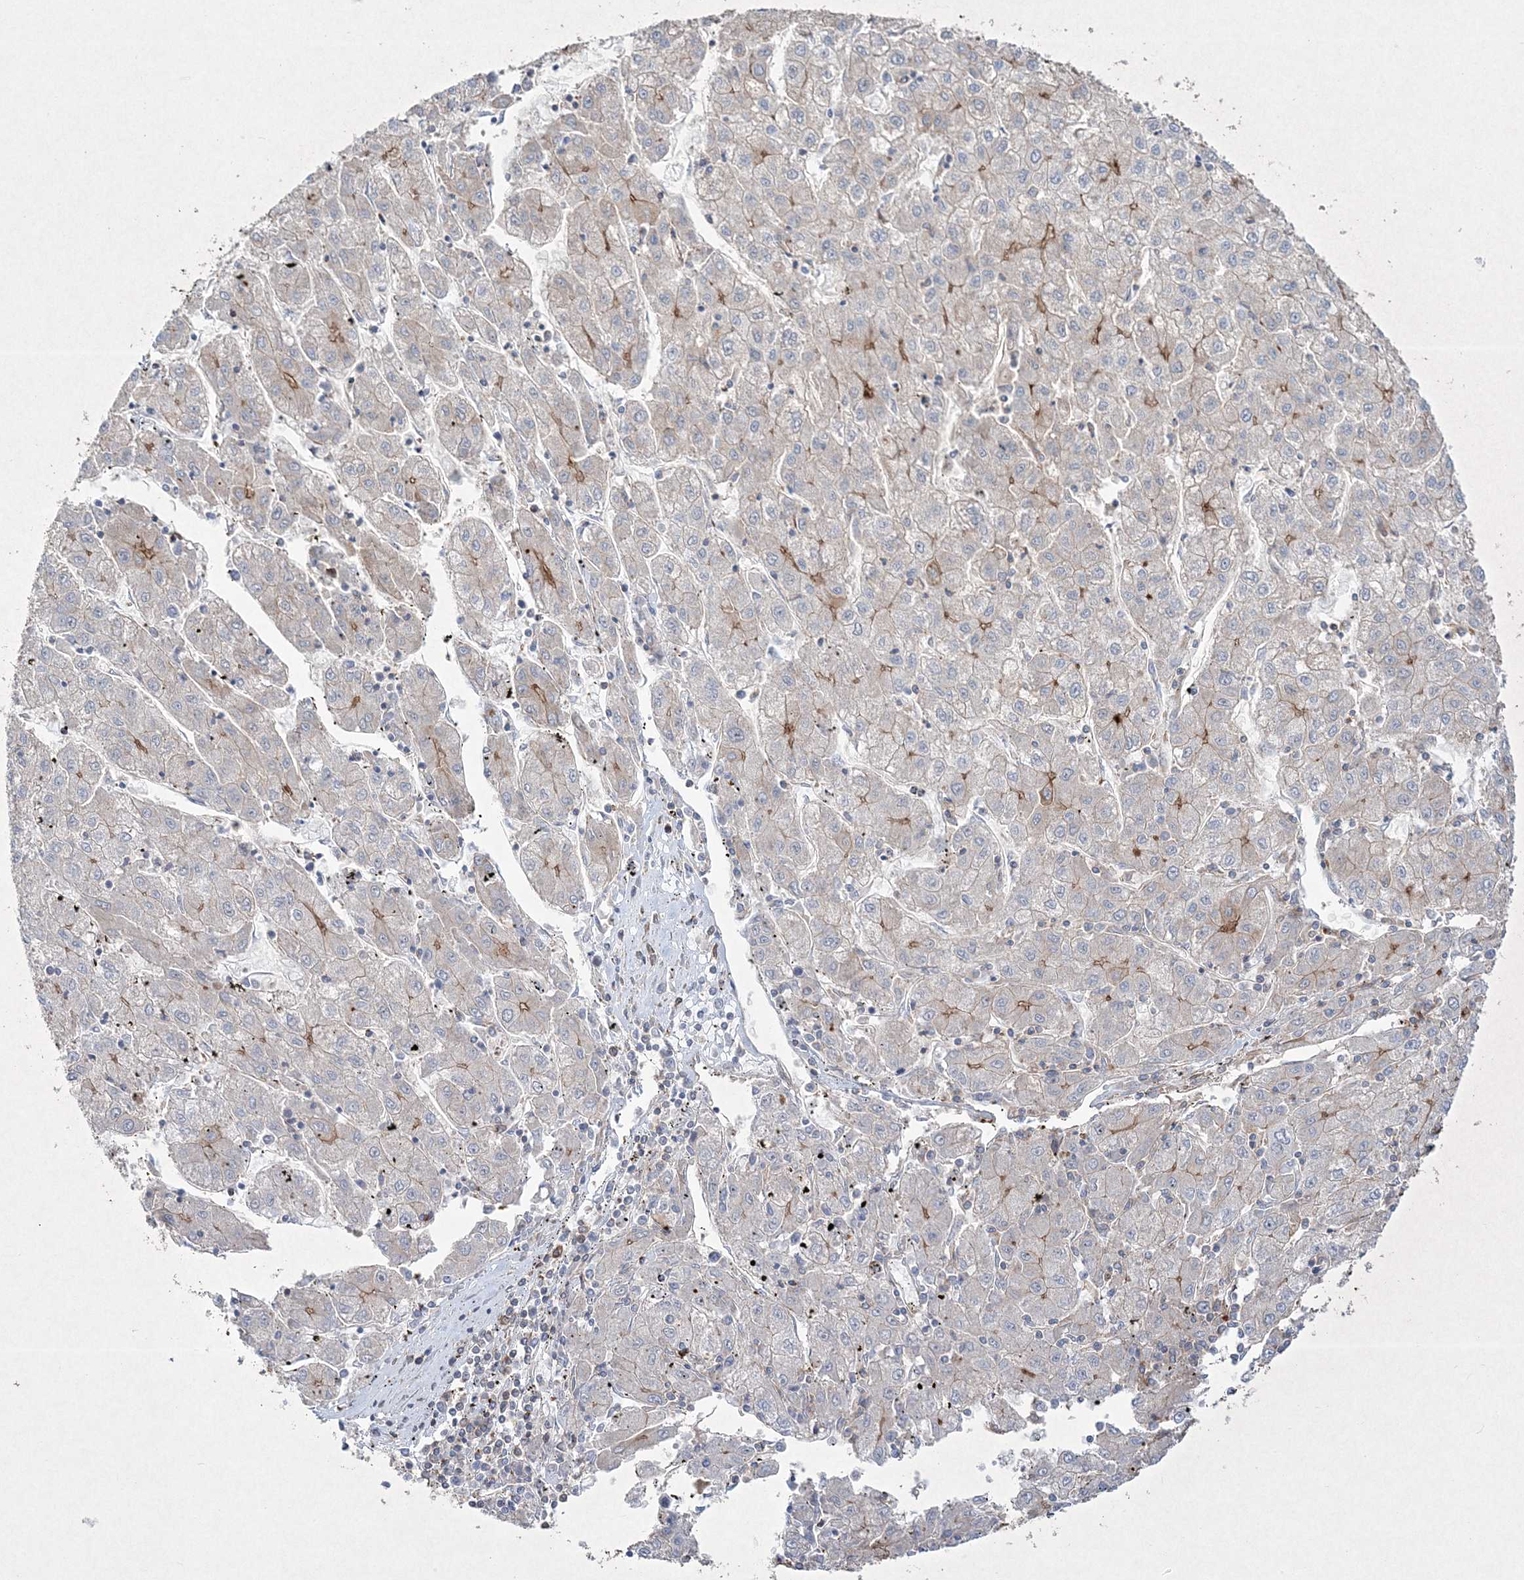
{"staining": {"intensity": "moderate", "quantity": "<25%", "location": "cytoplasmic/membranous"}, "tissue": "liver cancer", "cell_type": "Tumor cells", "image_type": "cancer", "snomed": [{"axis": "morphology", "description": "Carcinoma, Hepatocellular, NOS"}, {"axis": "topography", "description": "Liver"}], "caption": "Immunohistochemical staining of human liver cancer displays low levels of moderate cytoplasmic/membranous staining in approximately <25% of tumor cells.", "gene": "RICTOR", "patient": {"sex": "male", "age": 72}}